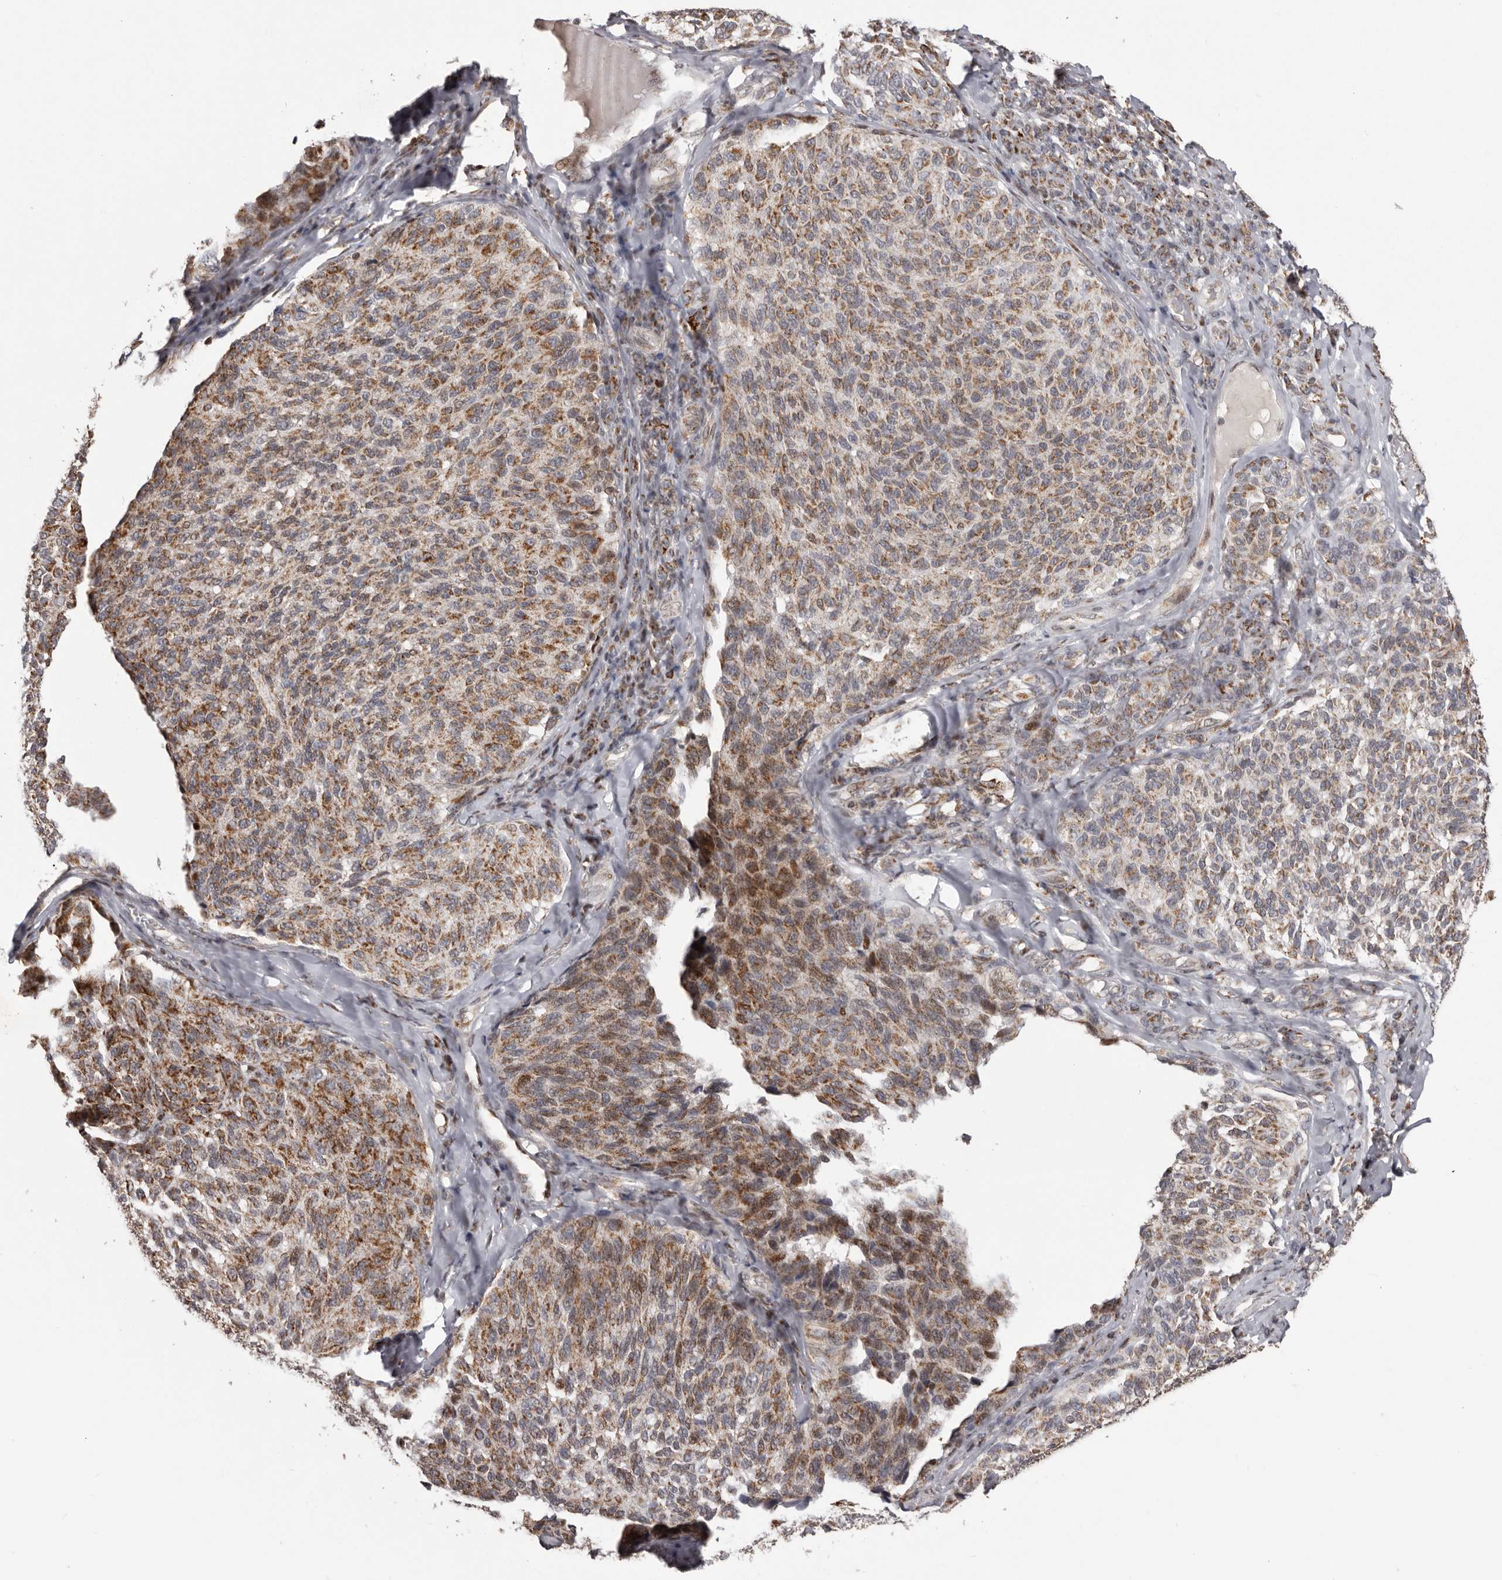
{"staining": {"intensity": "moderate", "quantity": ">75%", "location": "cytoplasmic/membranous"}, "tissue": "melanoma", "cell_type": "Tumor cells", "image_type": "cancer", "snomed": [{"axis": "morphology", "description": "Malignant melanoma, NOS"}, {"axis": "topography", "description": "Skin"}], "caption": "This is a photomicrograph of immunohistochemistry staining of malignant melanoma, which shows moderate staining in the cytoplasmic/membranous of tumor cells.", "gene": "C17orf99", "patient": {"sex": "female", "age": 73}}